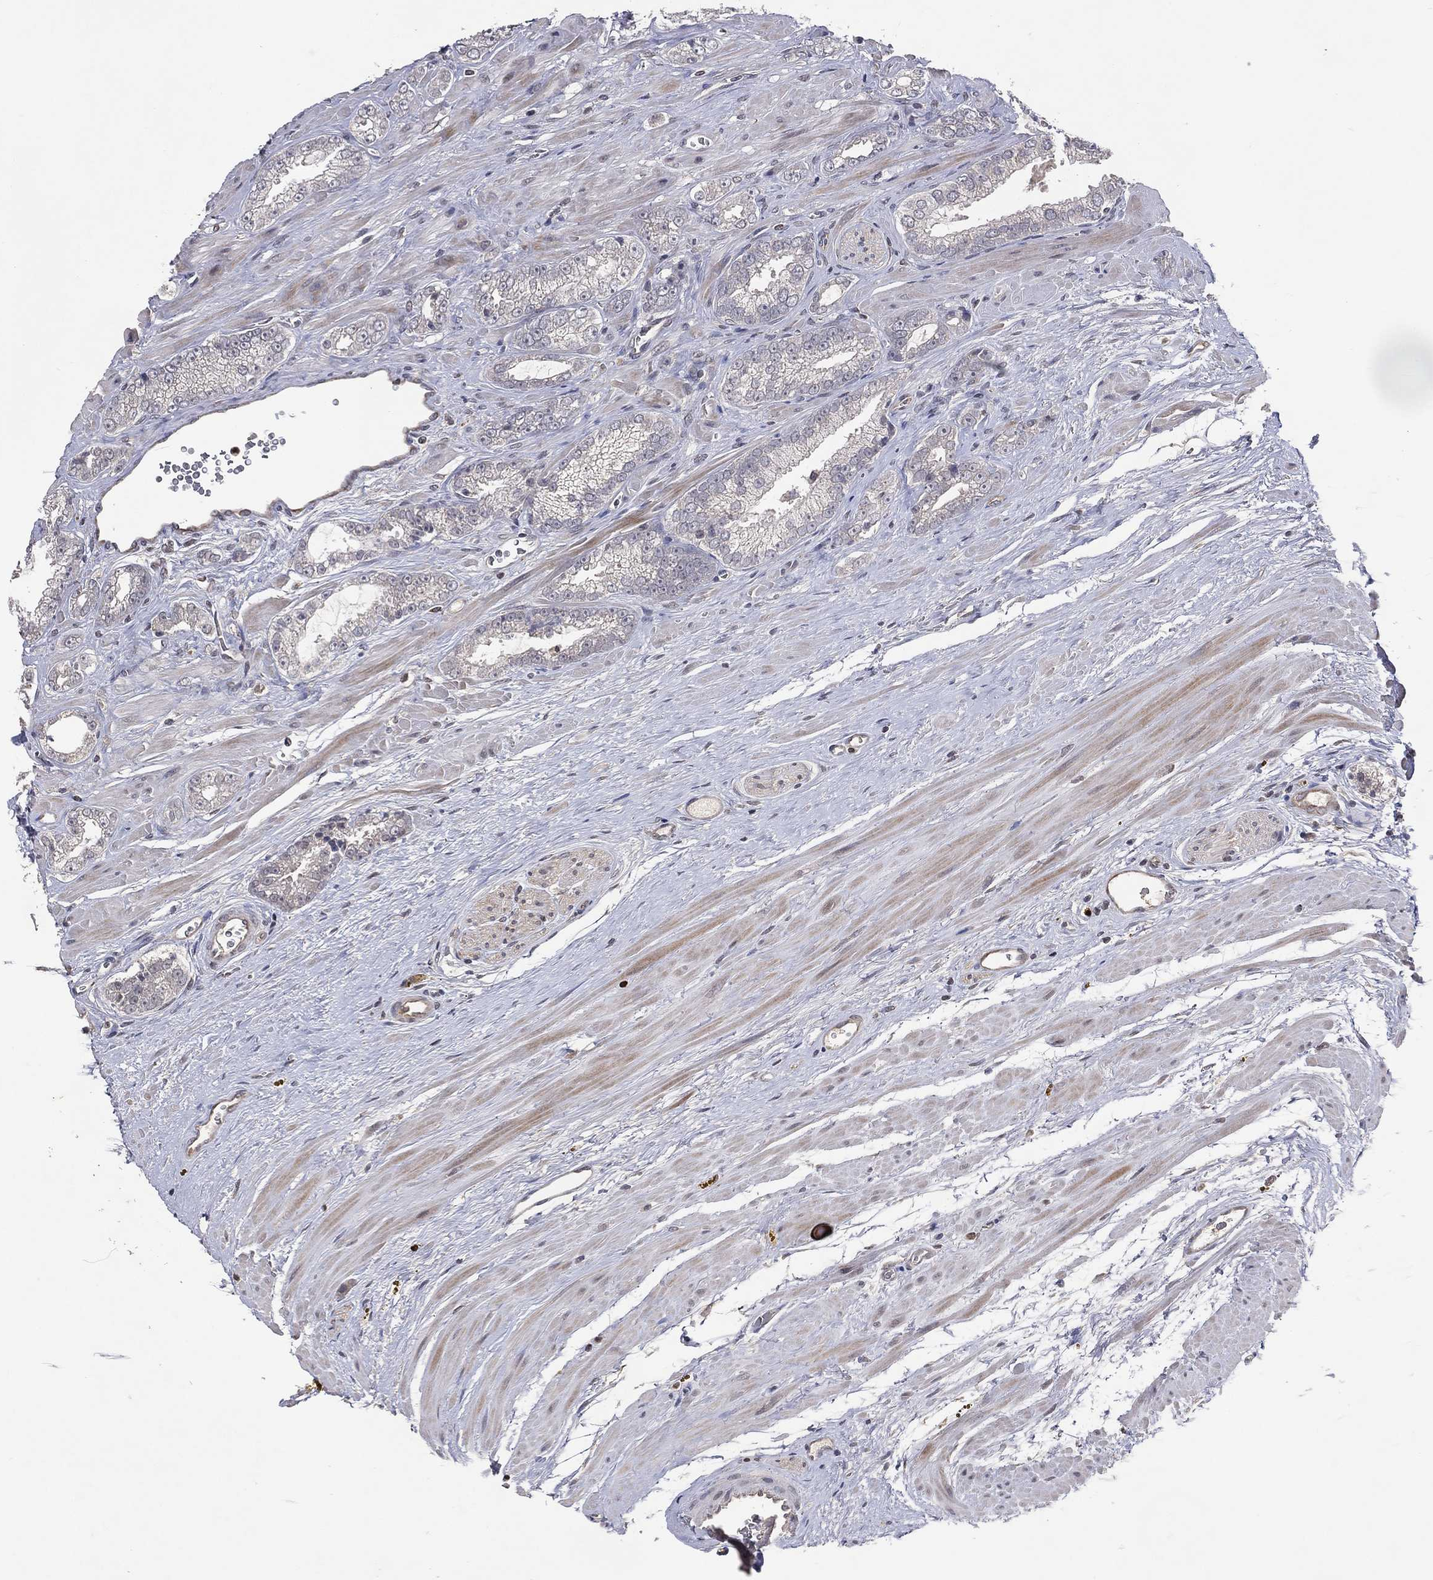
{"staining": {"intensity": "negative", "quantity": "none", "location": "none"}, "tissue": "prostate cancer", "cell_type": "Tumor cells", "image_type": "cancer", "snomed": [{"axis": "morphology", "description": "Adenocarcinoma, NOS"}, {"axis": "topography", "description": "Prostate"}], "caption": "Protein analysis of prostate adenocarcinoma displays no significant staining in tumor cells.", "gene": "DNAH7", "patient": {"sex": "male", "age": 67}}